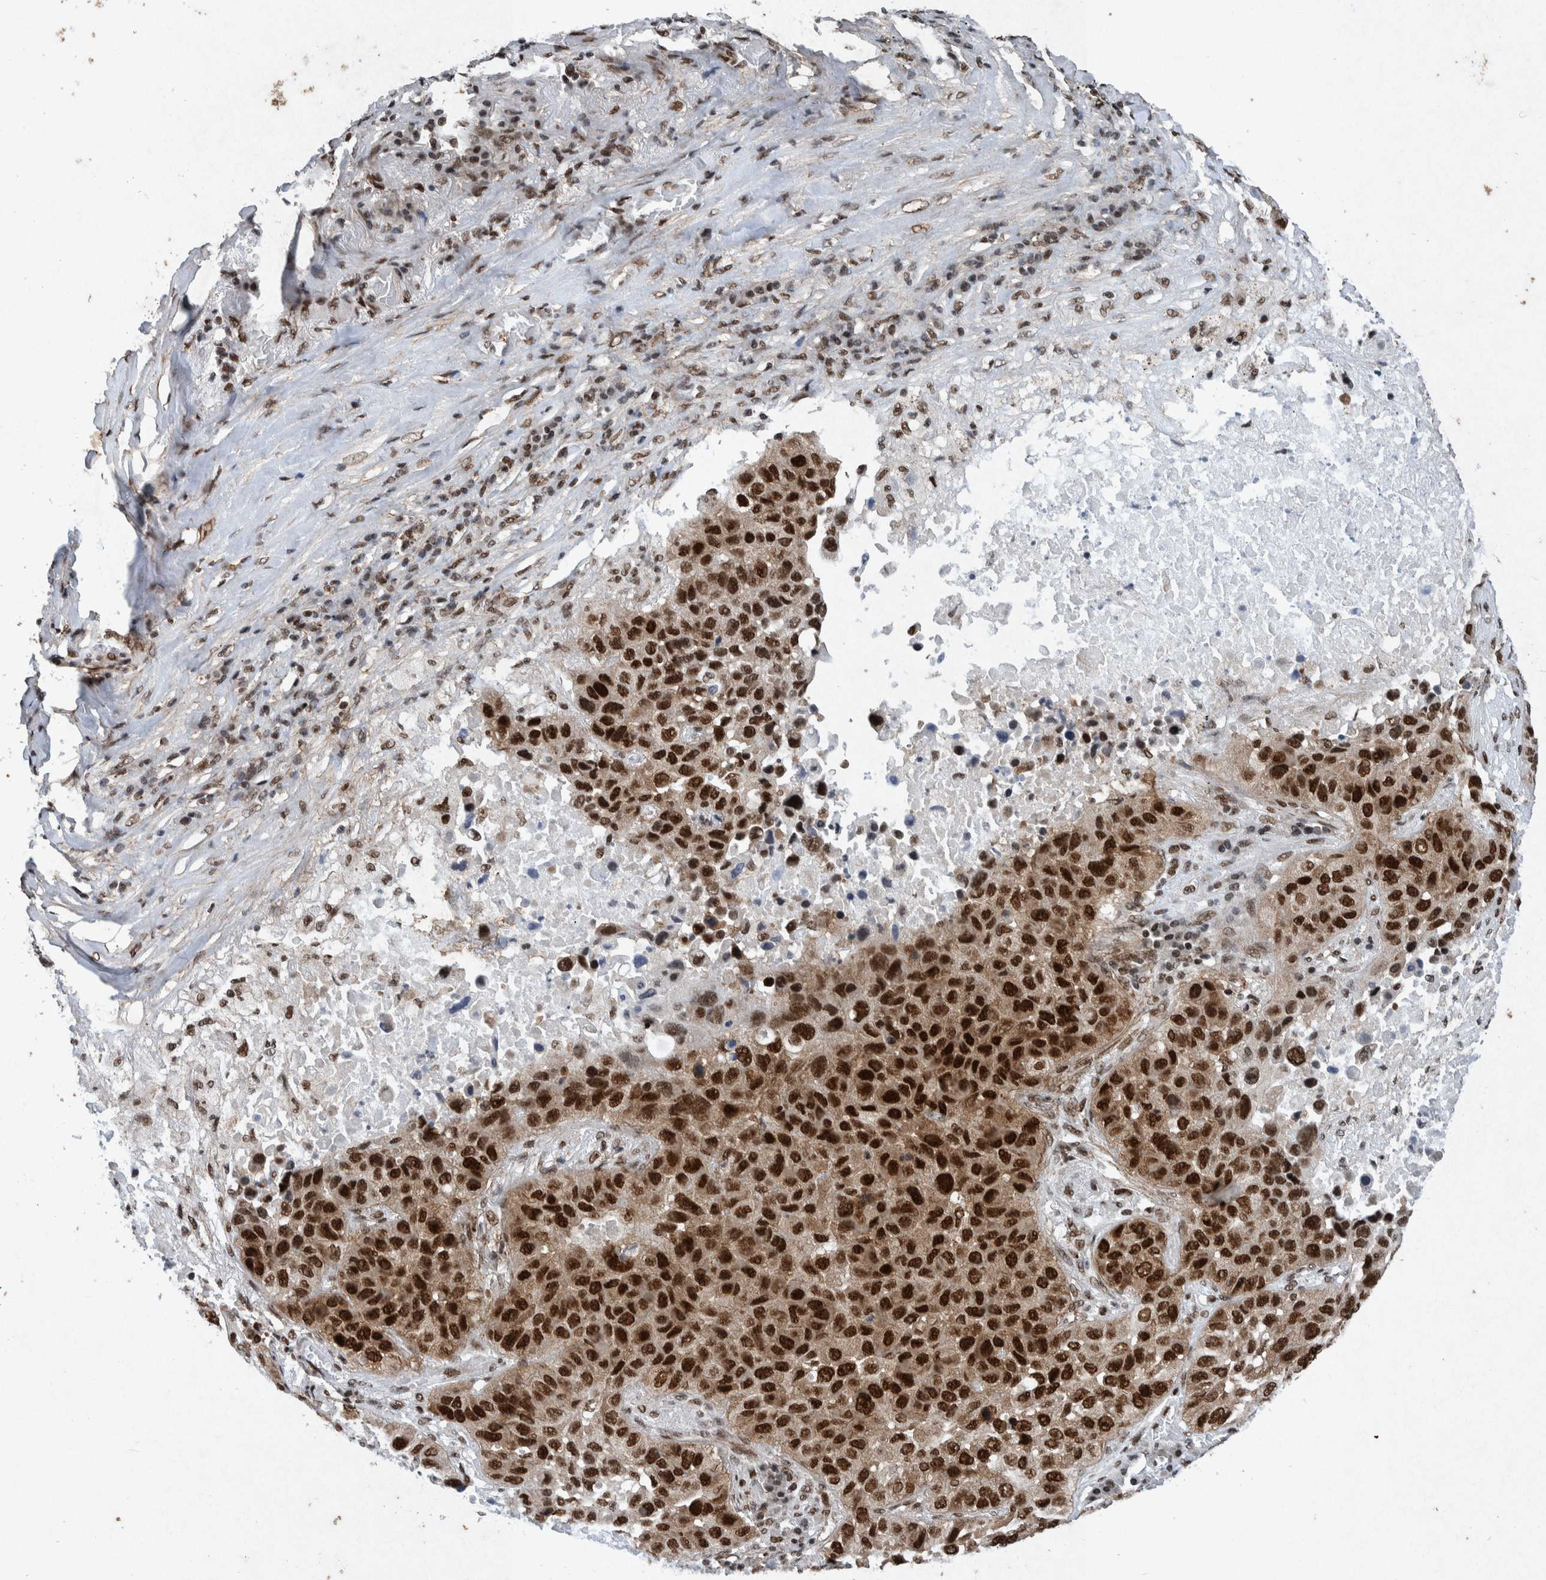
{"staining": {"intensity": "strong", "quantity": ">75%", "location": "nuclear"}, "tissue": "lung cancer", "cell_type": "Tumor cells", "image_type": "cancer", "snomed": [{"axis": "morphology", "description": "Squamous cell carcinoma, NOS"}, {"axis": "topography", "description": "Lung"}], "caption": "Immunohistochemistry (DAB (3,3'-diaminobenzidine)) staining of lung cancer shows strong nuclear protein staining in about >75% of tumor cells.", "gene": "TAF10", "patient": {"sex": "male", "age": 57}}